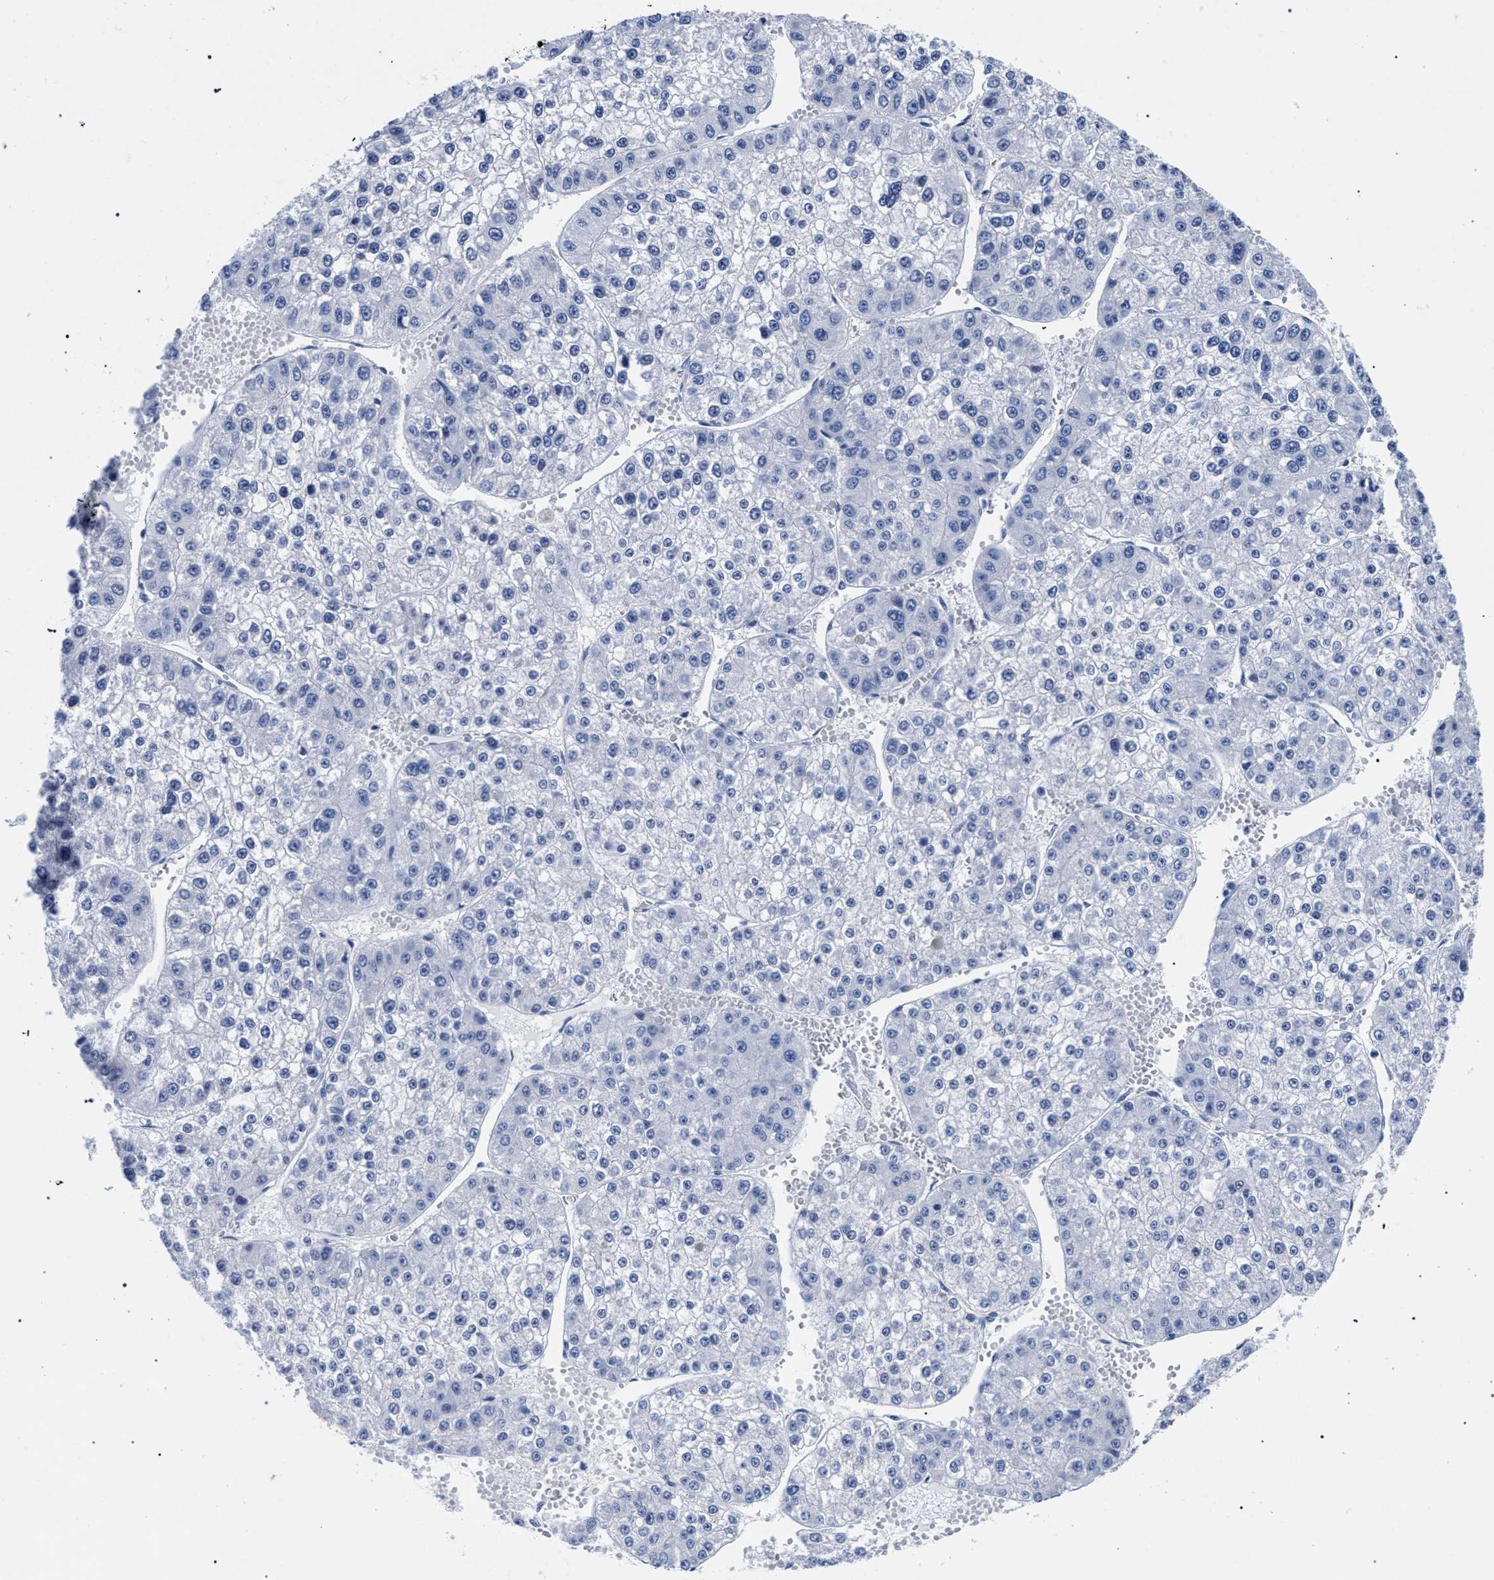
{"staining": {"intensity": "negative", "quantity": "none", "location": "none"}, "tissue": "liver cancer", "cell_type": "Tumor cells", "image_type": "cancer", "snomed": [{"axis": "morphology", "description": "Carcinoma, Hepatocellular, NOS"}, {"axis": "topography", "description": "Liver"}], "caption": "This is an immunohistochemistry histopathology image of human liver cancer. There is no positivity in tumor cells.", "gene": "AKAP4", "patient": {"sex": "female", "age": 73}}